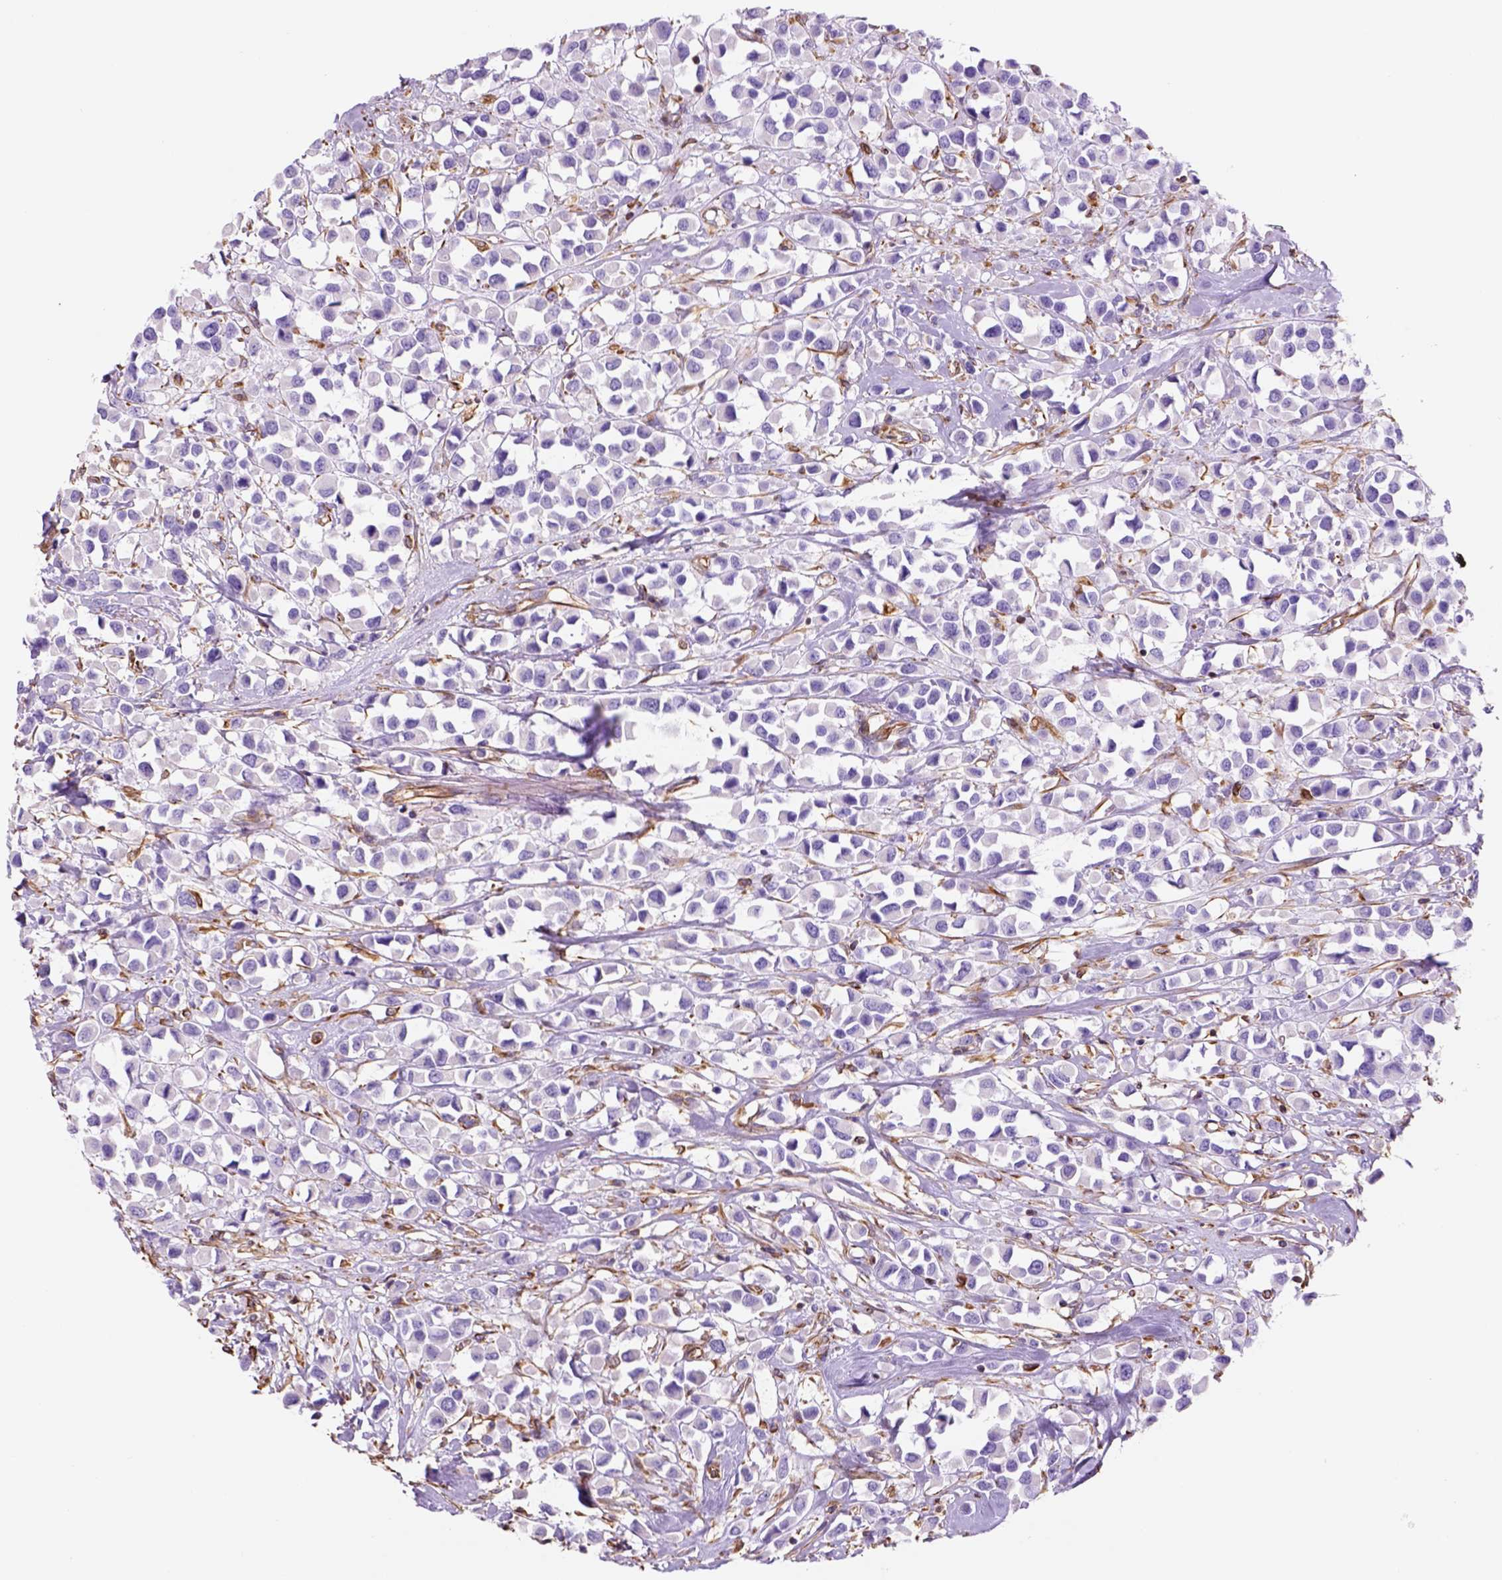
{"staining": {"intensity": "negative", "quantity": "none", "location": "none"}, "tissue": "breast cancer", "cell_type": "Tumor cells", "image_type": "cancer", "snomed": [{"axis": "morphology", "description": "Duct carcinoma"}, {"axis": "topography", "description": "Breast"}], "caption": "This is a image of IHC staining of breast cancer, which shows no expression in tumor cells.", "gene": "ZZZ3", "patient": {"sex": "female", "age": 61}}